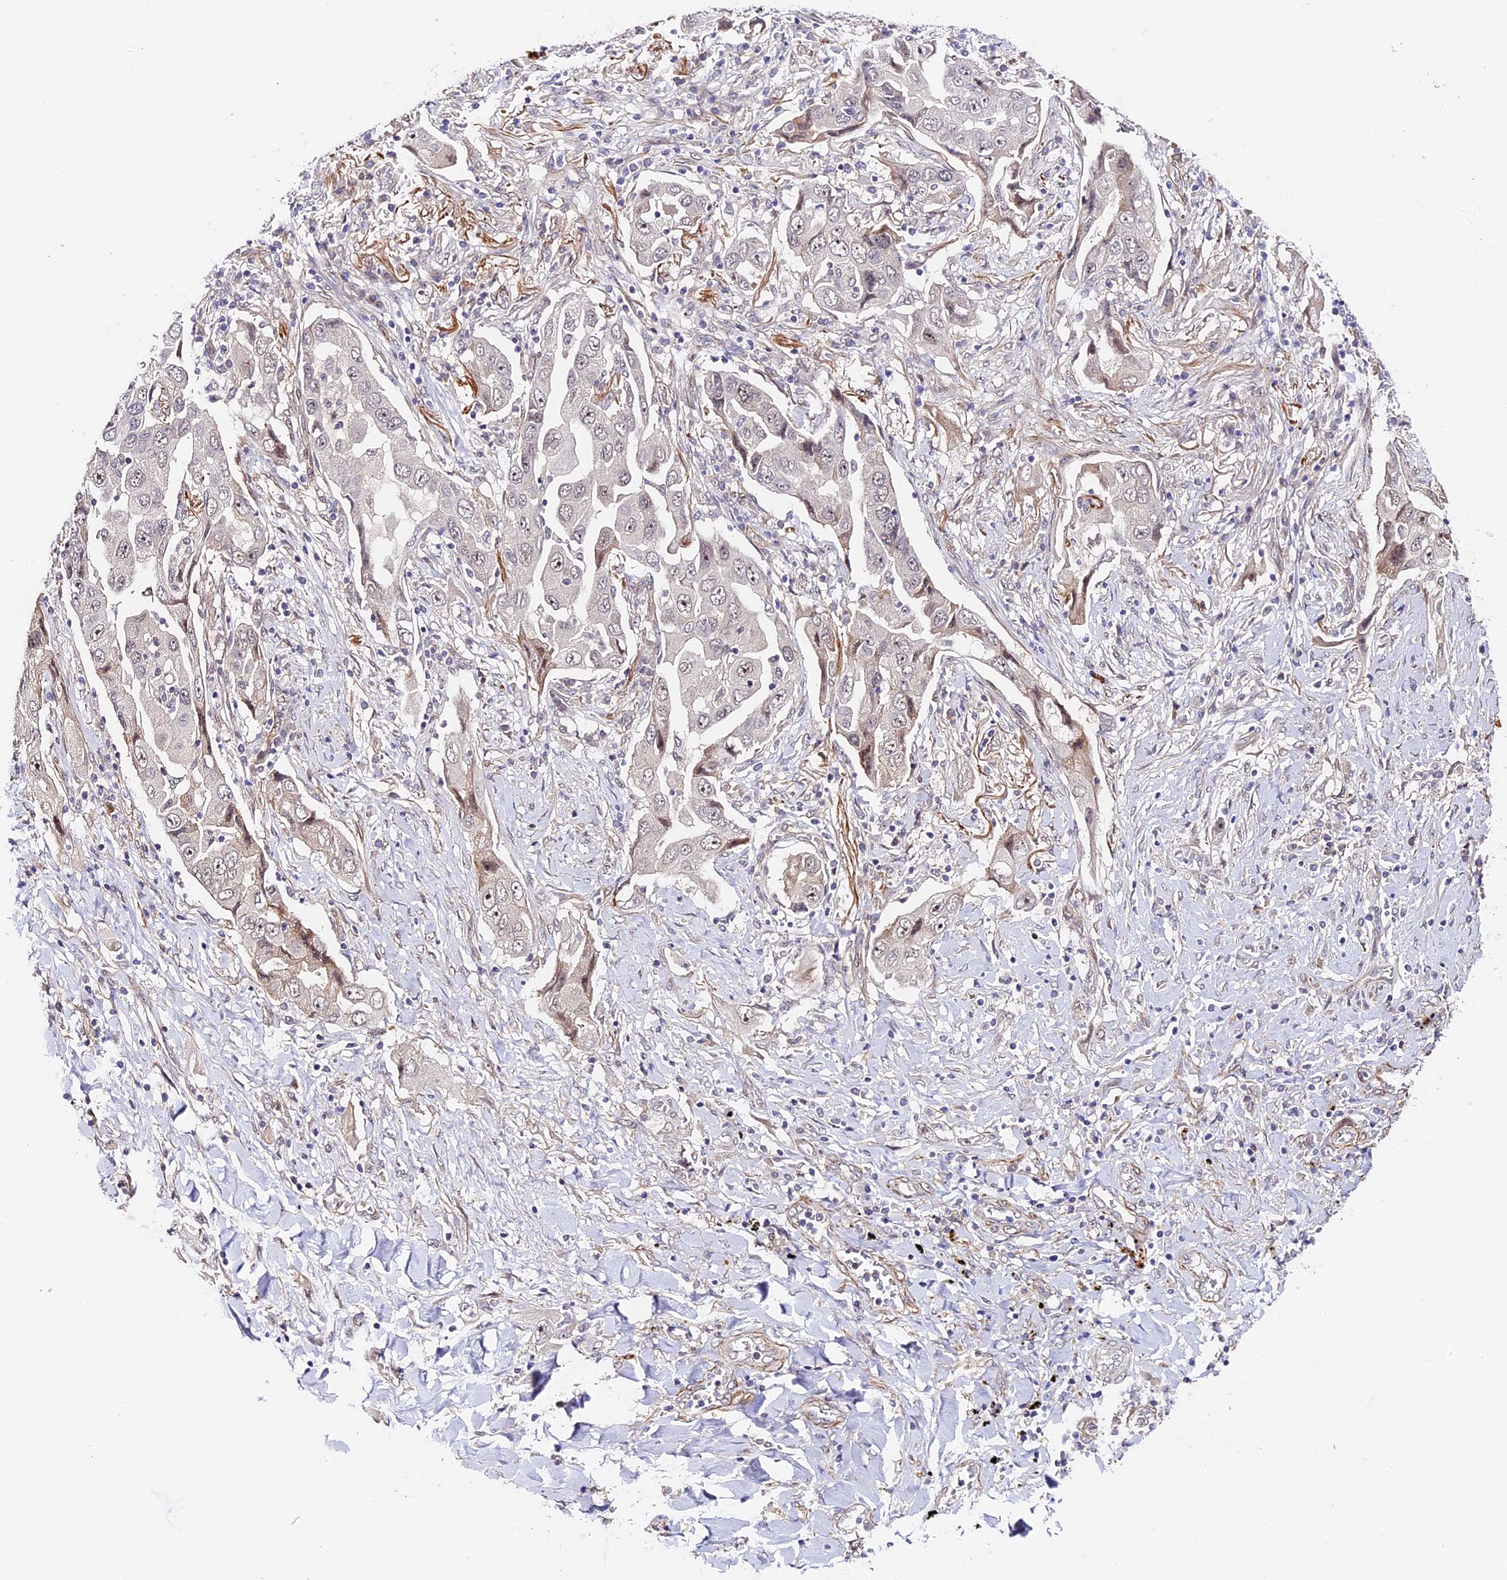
{"staining": {"intensity": "moderate", "quantity": "<25%", "location": "nuclear"}, "tissue": "lung cancer", "cell_type": "Tumor cells", "image_type": "cancer", "snomed": [{"axis": "morphology", "description": "Adenocarcinoma, NOS"}, {"axis": "topography", "description": "Lung"}], "caption": "This image demonstrates lung cancer (adenocarcinoma) stained with IHC to label a protein in brown. The nuclear of tumor cells show moderate positivity for the protein. Nuclei are counter-stained blue.", "gene": "IMPACT", "patient": {"sex": "female", "age": 65}}